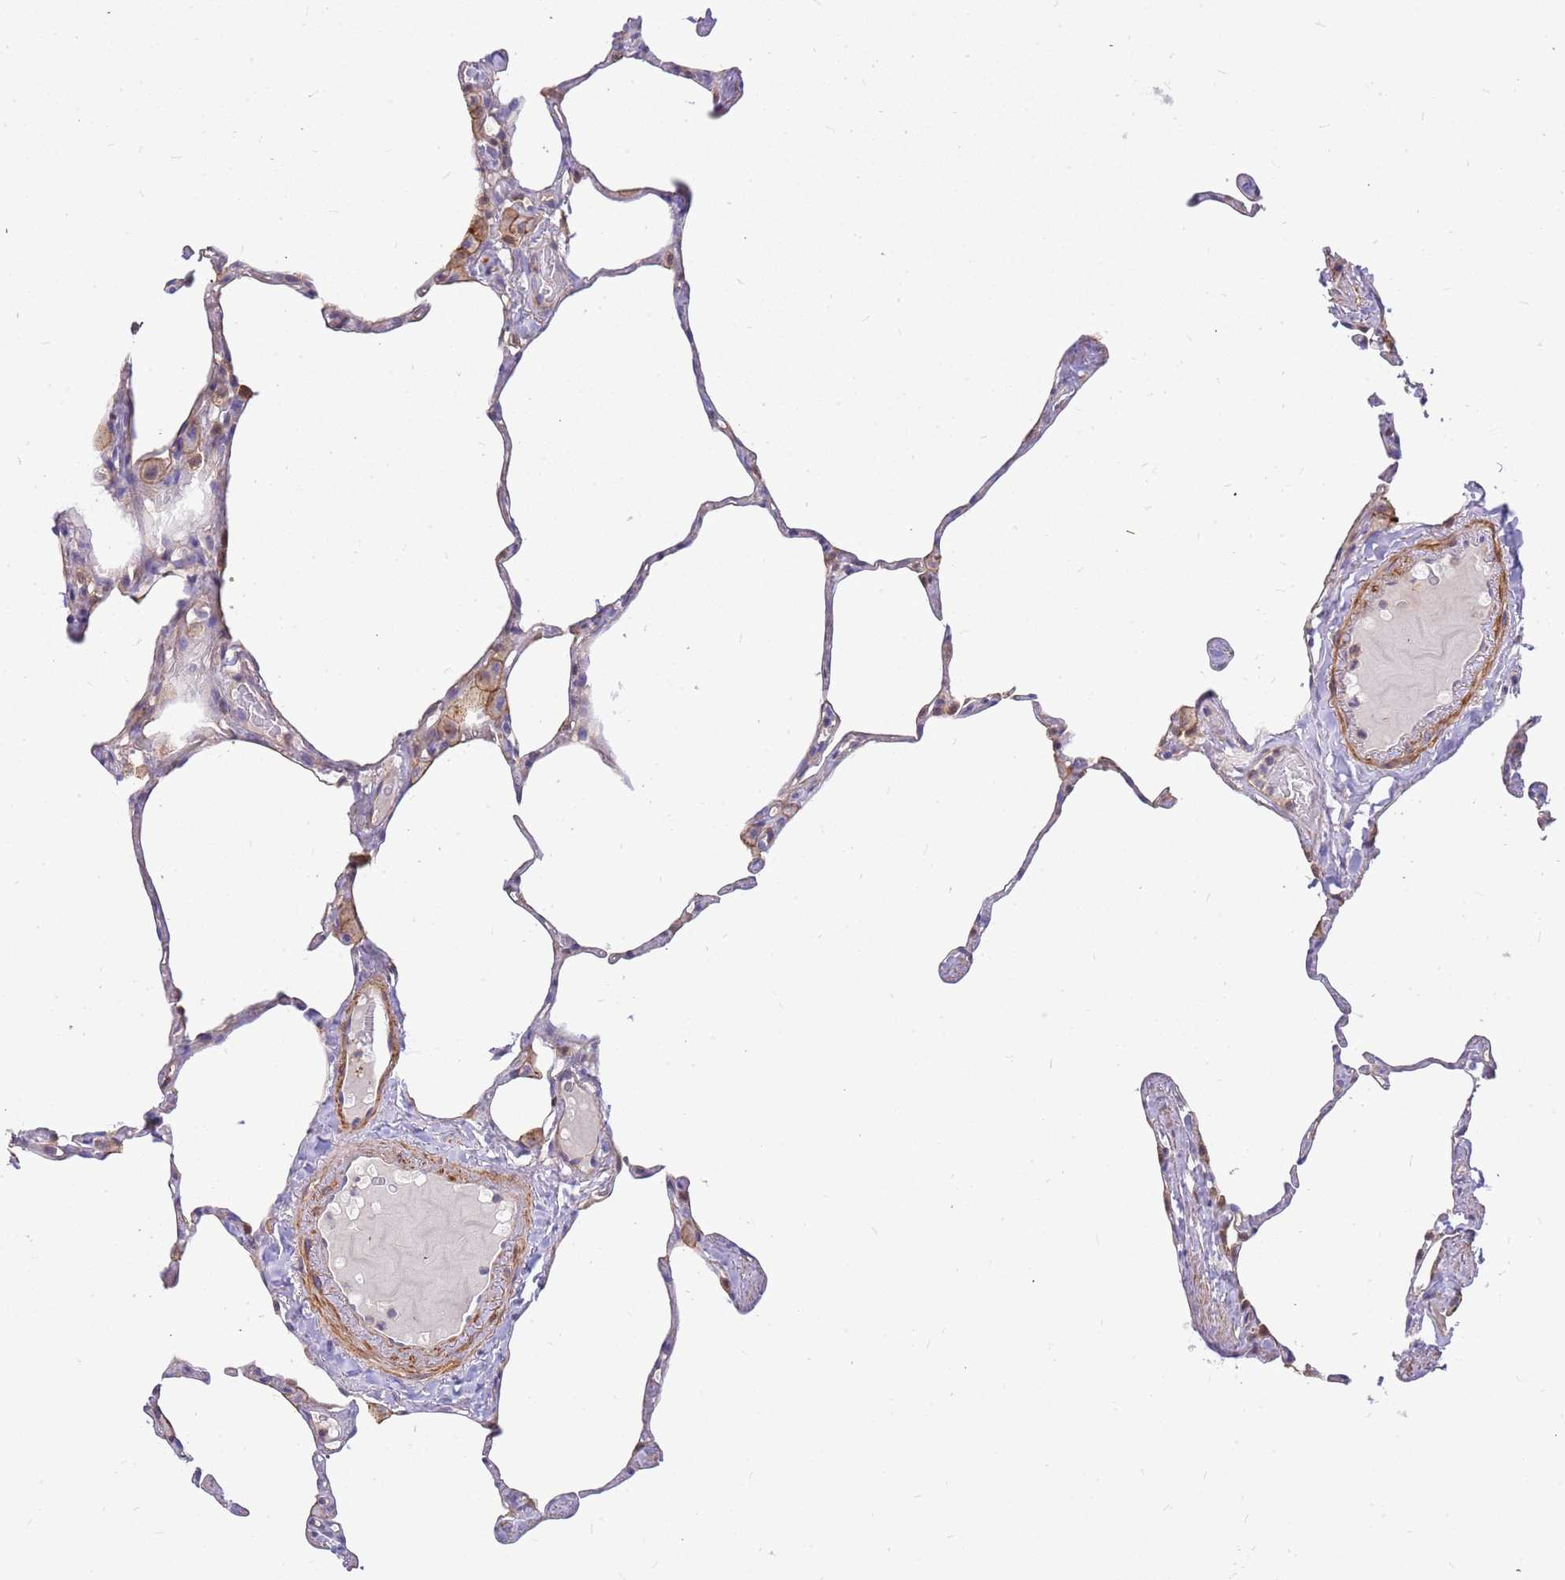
{"staining": {"intensity": "negative", "quantity": "none", "location": "none"}, "tissue": "lung", "cell_type": "Alveolar cells", "image_type": "normal", "snomed": [{"axis": "morphology", "description": "Normal tissue, NOS"}, {"axis": "topography", "description": "Lung"}], "caption": "The photomicrograph exhibits no staining of alveolar cells in benign lung.", "gene": "MVD", "patient": {"sex": "male", "age": 65}}